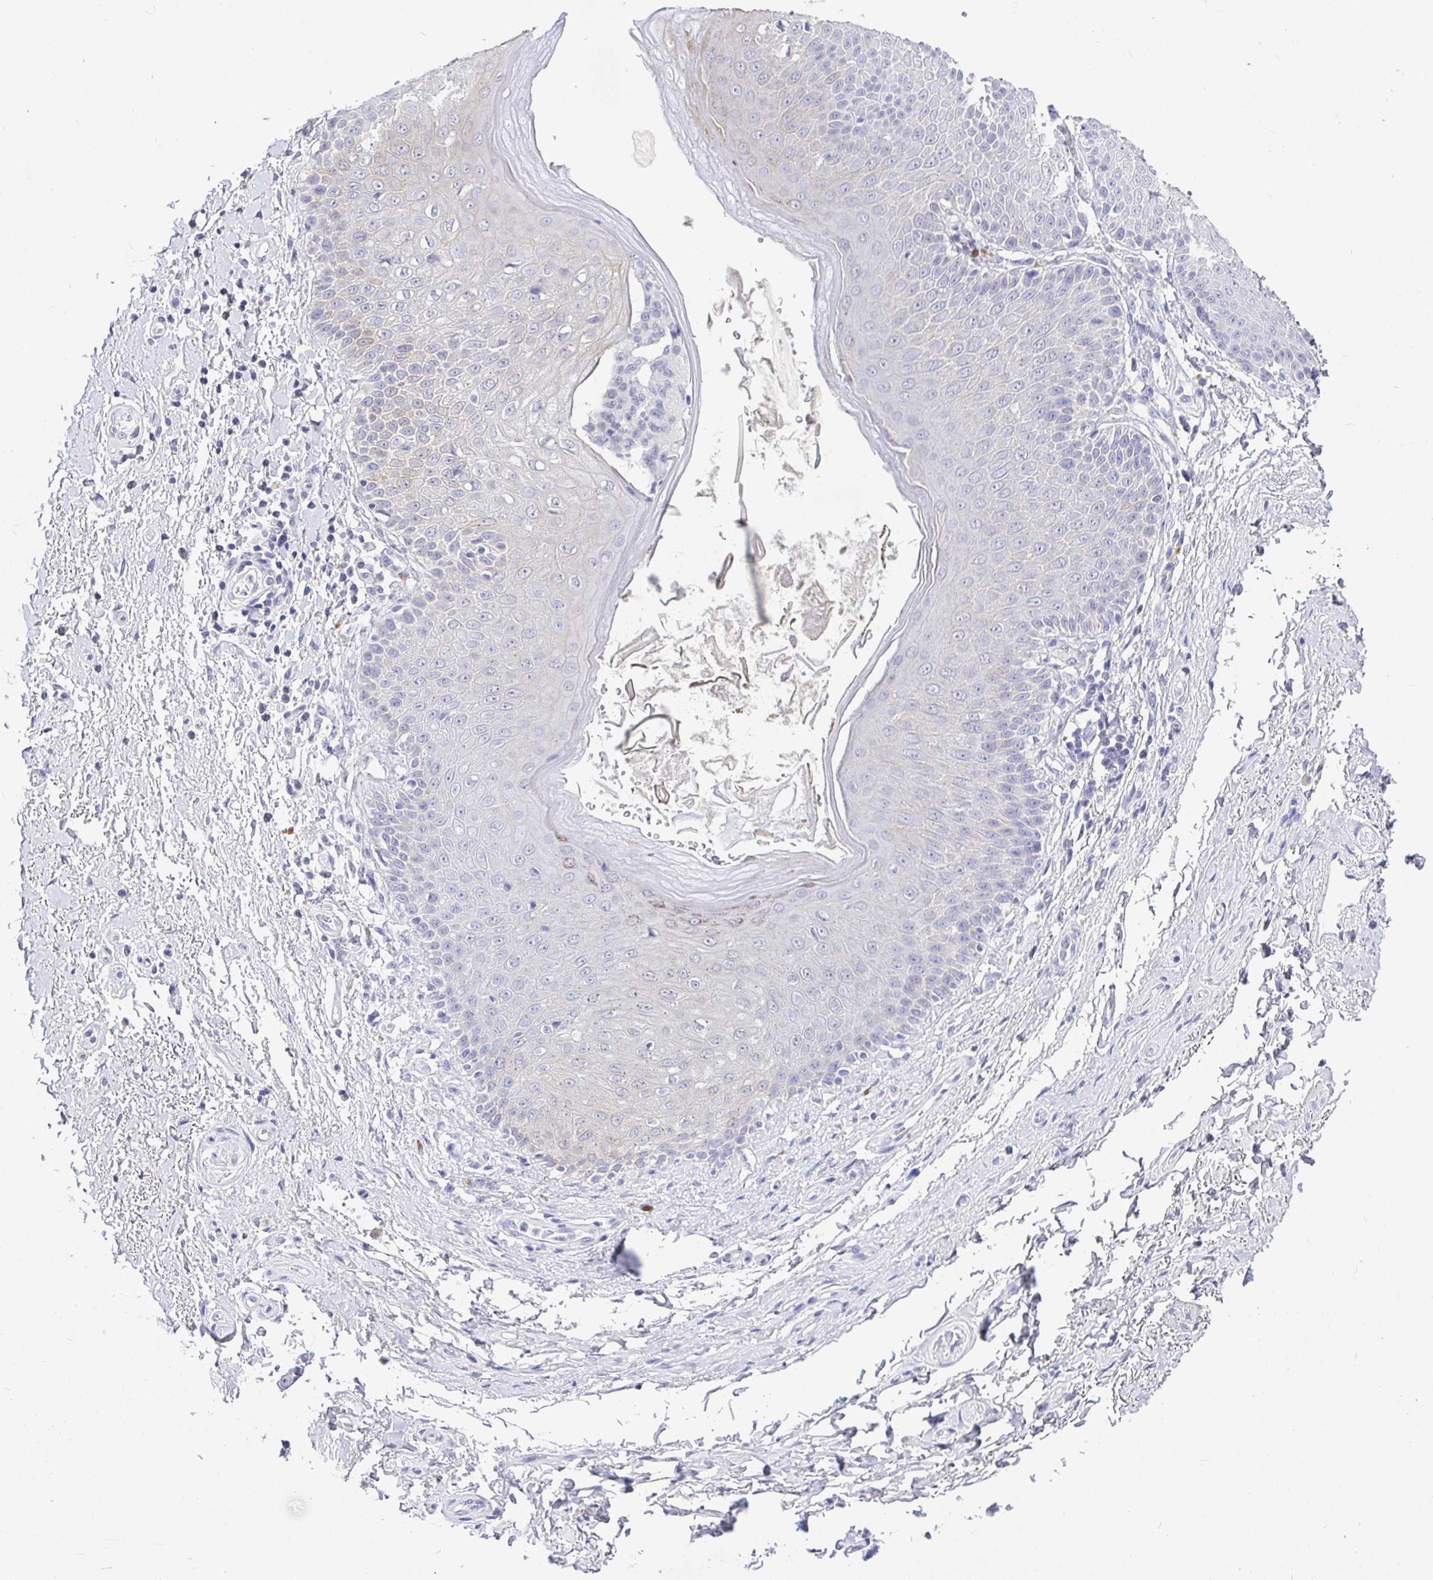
{"staining": {"intensity": "negative", "quantity": "none", "location": "none"}, "tissue": "adipose tissue", "cell_type": "Adipocytes", "image_type": "normal", "snomed": [{"axis": "morphology", "description": "Normal tissue, NOS"}, {"axis": "topography", "description": "Peripheral nerve tissue"}], "caption": "This is an immunohistochemistry (IHC) micrograph of normal human adipose tissue. There is no expression in adipocytes.", "gene": "EZHIP", "patient": {"sex": "male", "age": 51}}